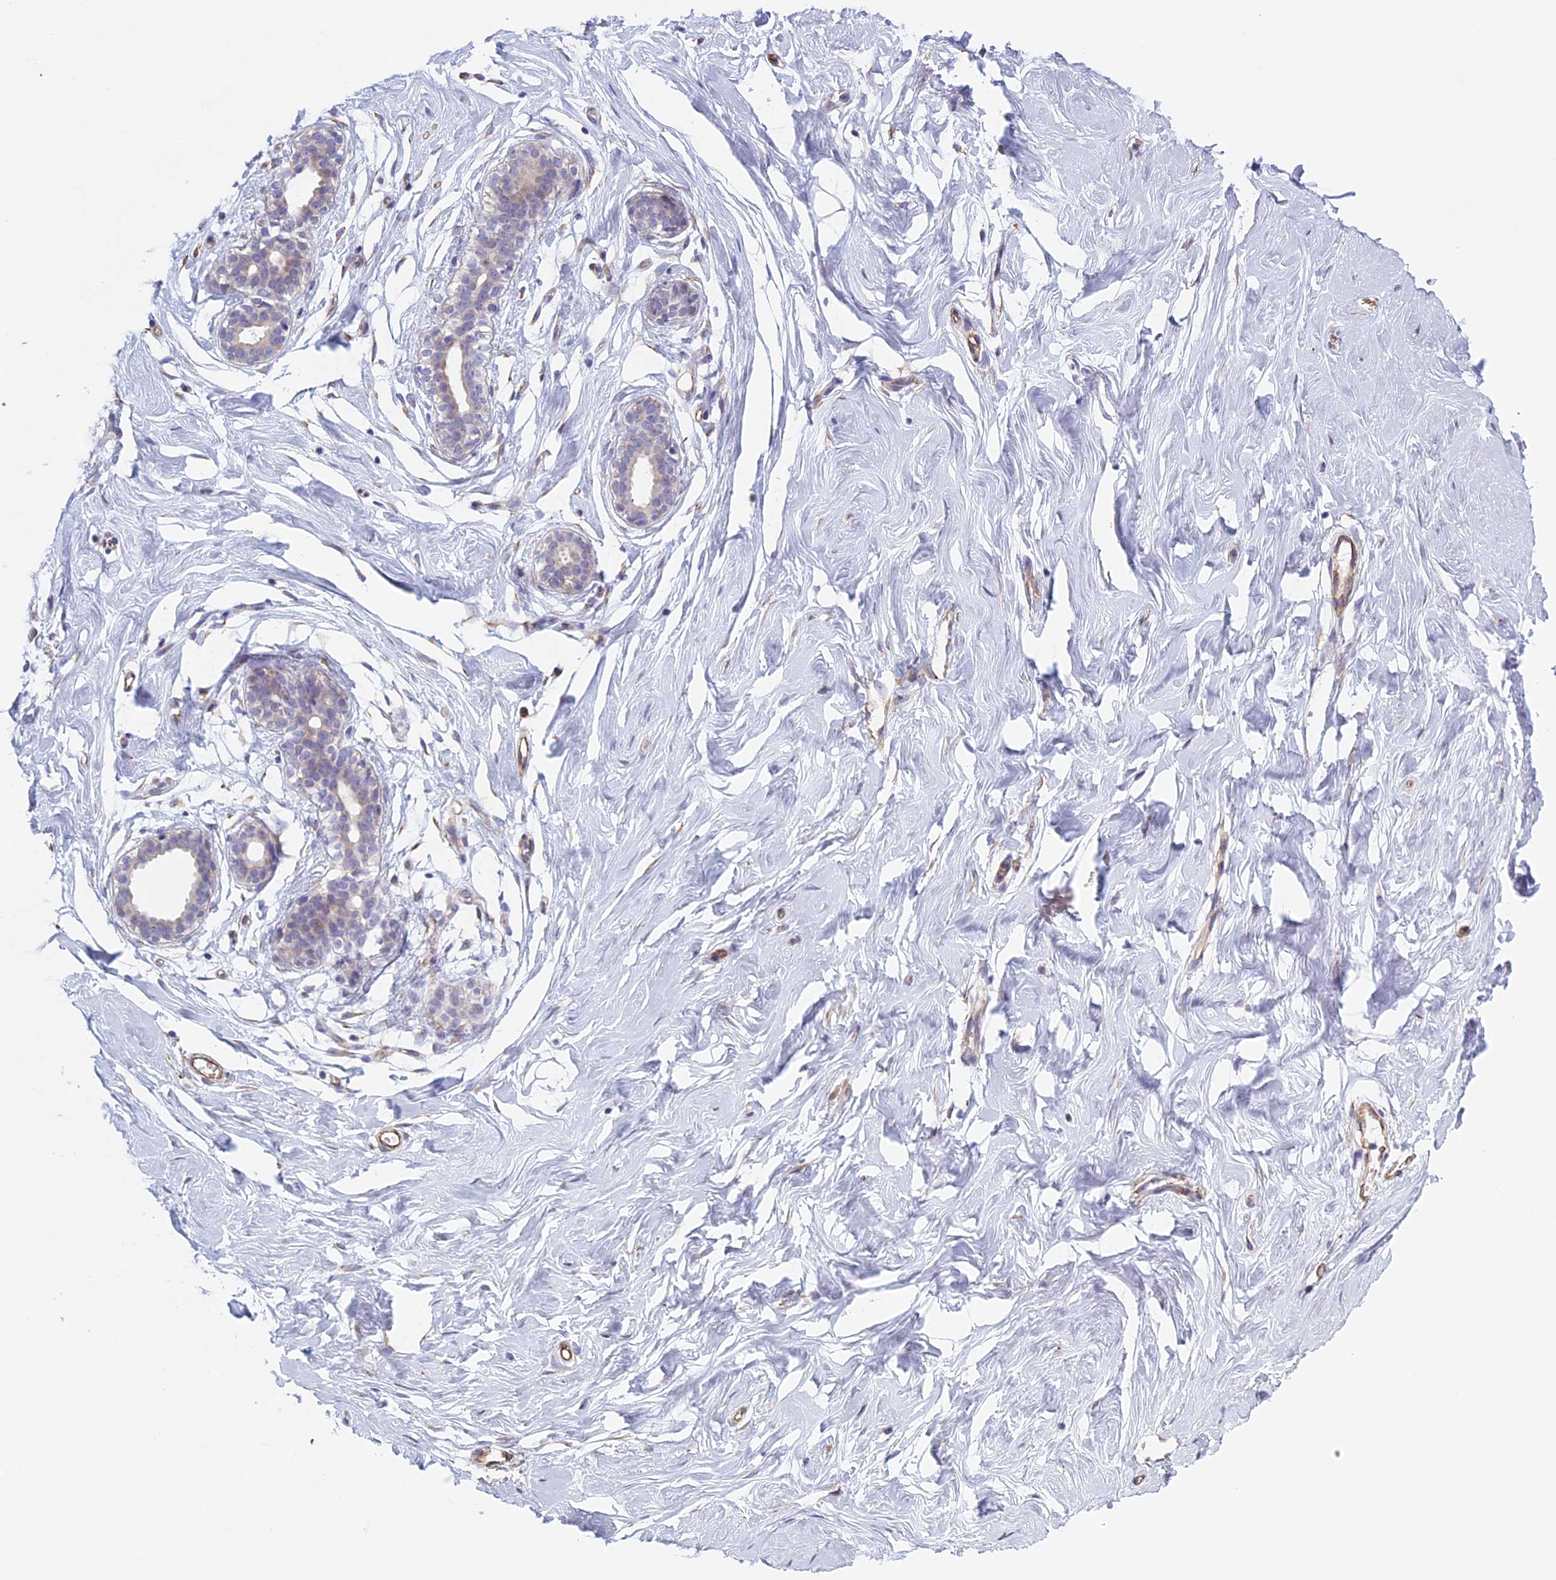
{"staining": {"intensity": "negative", "quantity": "none", "location": "none"}, "tissue": "breast", "cell_type": "Adipocytes", "image_type": "normal", "snomed": [{"axis": "morphology", "description": "Normal tissue, NOS"}, {"axis": "morphology", "description": "Adenoma, NOS"}, {"axis": "topography", "description": "Breast"}], "caption": "Immunohistochemical staining of benign breast displays no significant expression in adipocytes. (DAB (3,3'-diaminobenzidine) immunohistochemistry with hematoxylin counter stain).", "gene": "BCL2L10", "patient": {"sex": "female", "age": 23}}